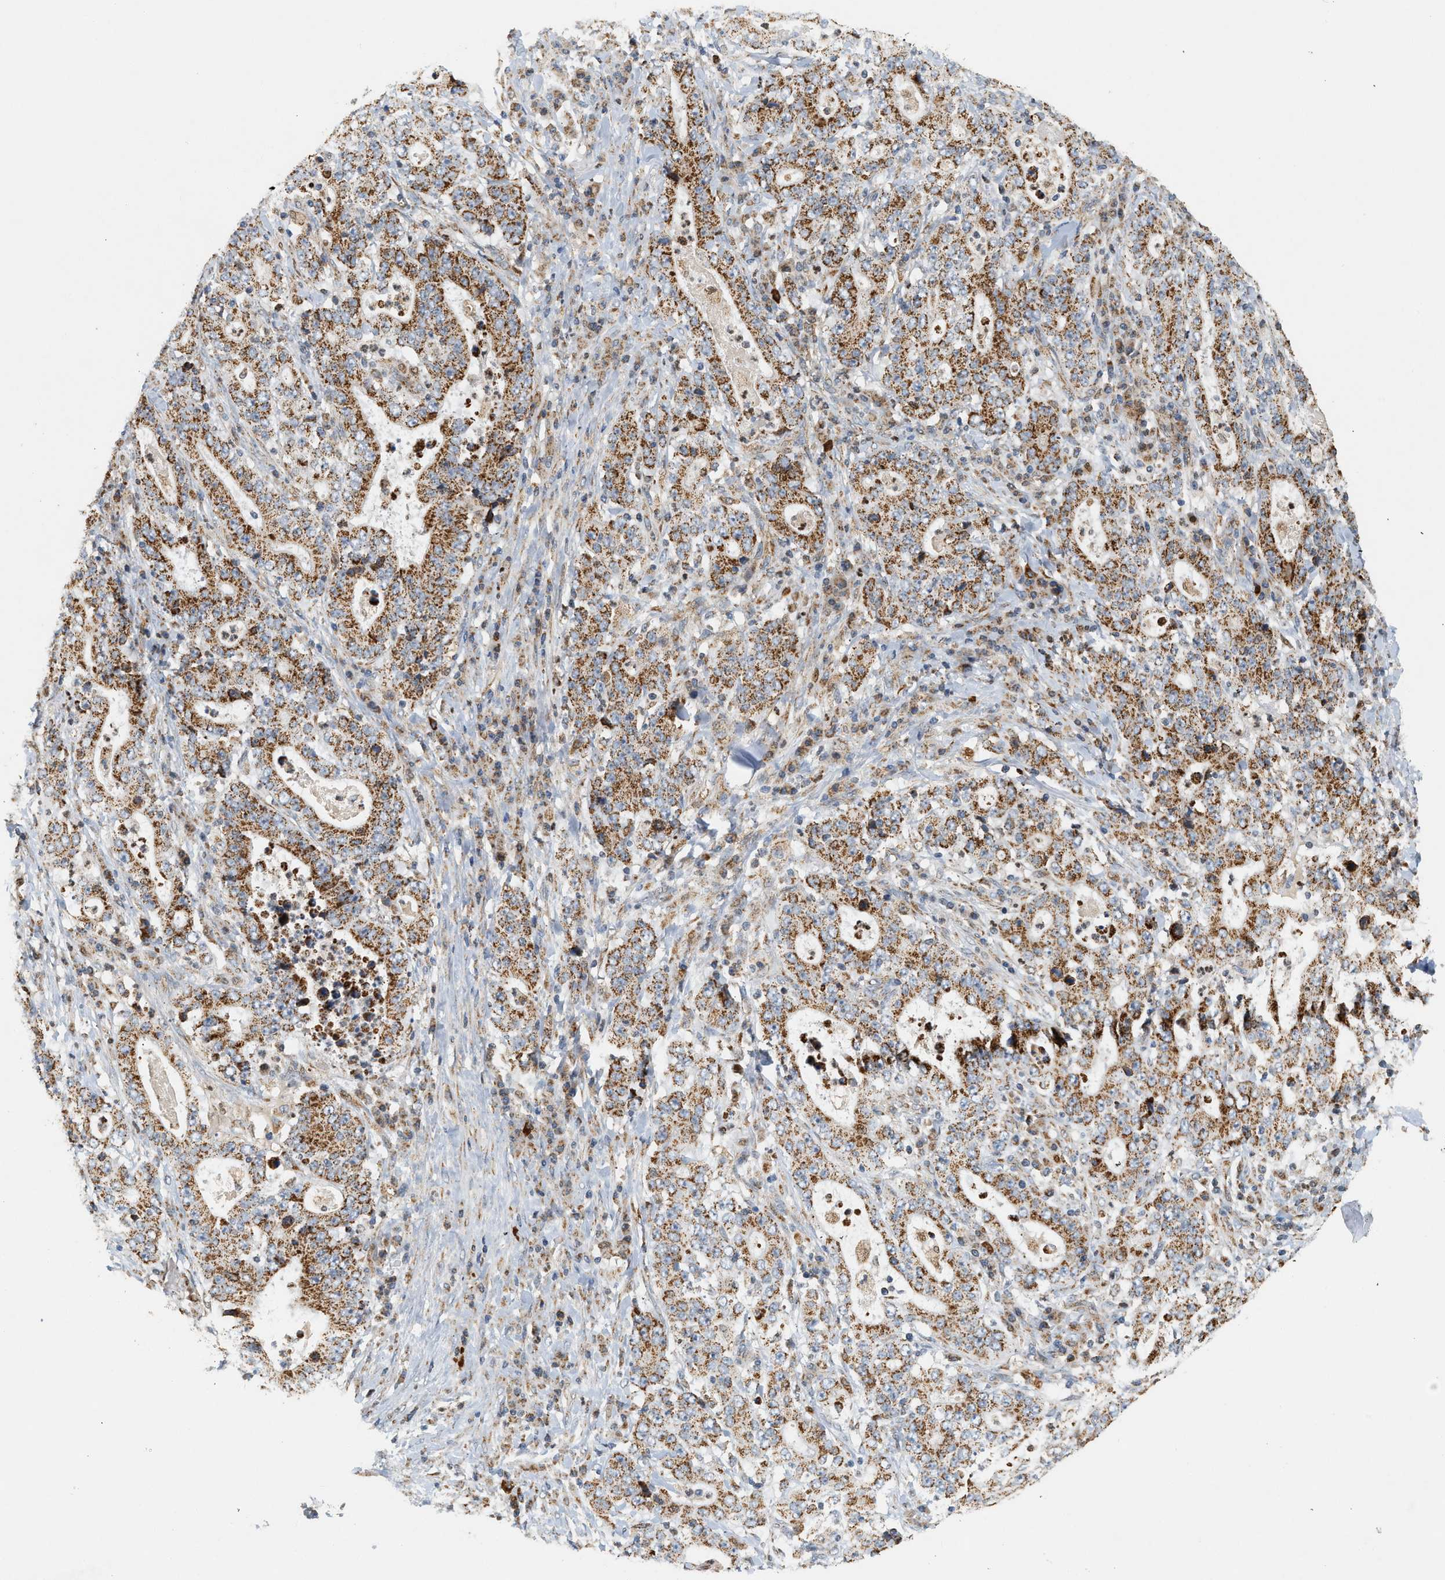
{"staining": {"intensity": "moderate", "quantity": ">75%", "location": "cytoplasmic/membranous"}, "tissue": "stomach cancer", "cell_type": "Tumor cells", "image_type": "cancer", "snomed": [{"axis": "morphology", "description": "Normal tissue, NOS"}, {"axis": "morphology", "description": "Adenocarcinoma, NOS"}, {"axis": "topography", "description": "Stomach, upper"}, {"axis": "topography", "description": "Stomach"}], "caption": "About >75% of tumor cells in stomach cancer demonstrate moderate cytoplasmic/membranous protein expression as visualized by brown immunohistochemical staining.", "gene": "MCU", "patient": {"sex": "male", "age": 59}}